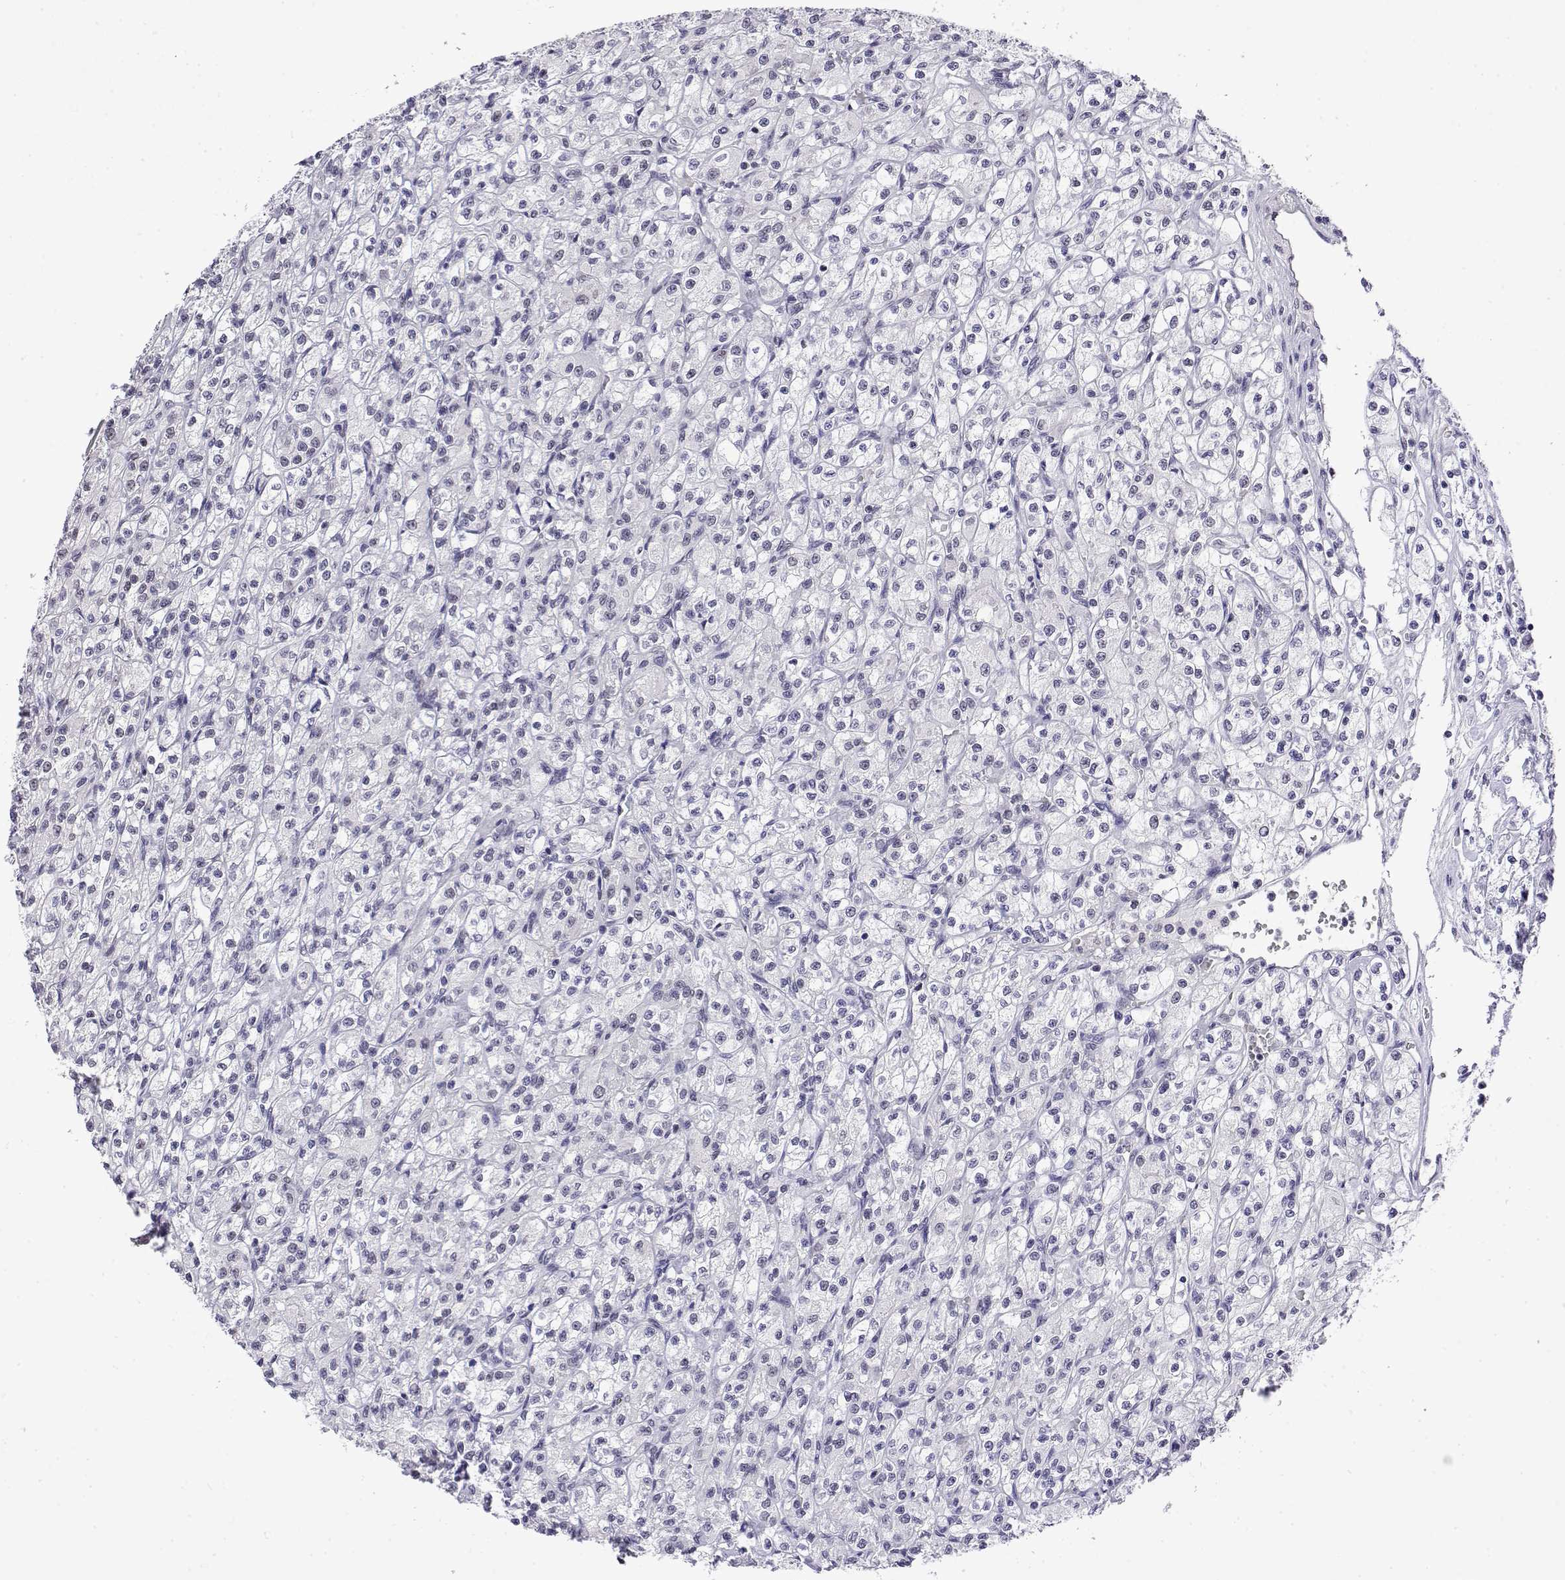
{"staining": {"intensity": "negative", "quantity": "none", "location": "none"}, "tissue": "renal cancer", "cell_type": "Tumor cells", "image_type": "cancer", "snomed": [{"axis": "morphology", "description": "Adenocarcinoma, NOS"}, {"axis": "topography", "description": "Kidney"}], "caption": "Immunohistochemical staining of renal adenocarcinoma displays no significant expression in tumor cells. (Immunohistochemistry, brightfield microscopy, high magnification).", "gene": "POLDIP3", "patient": {"sex": "female", "age": 70}}